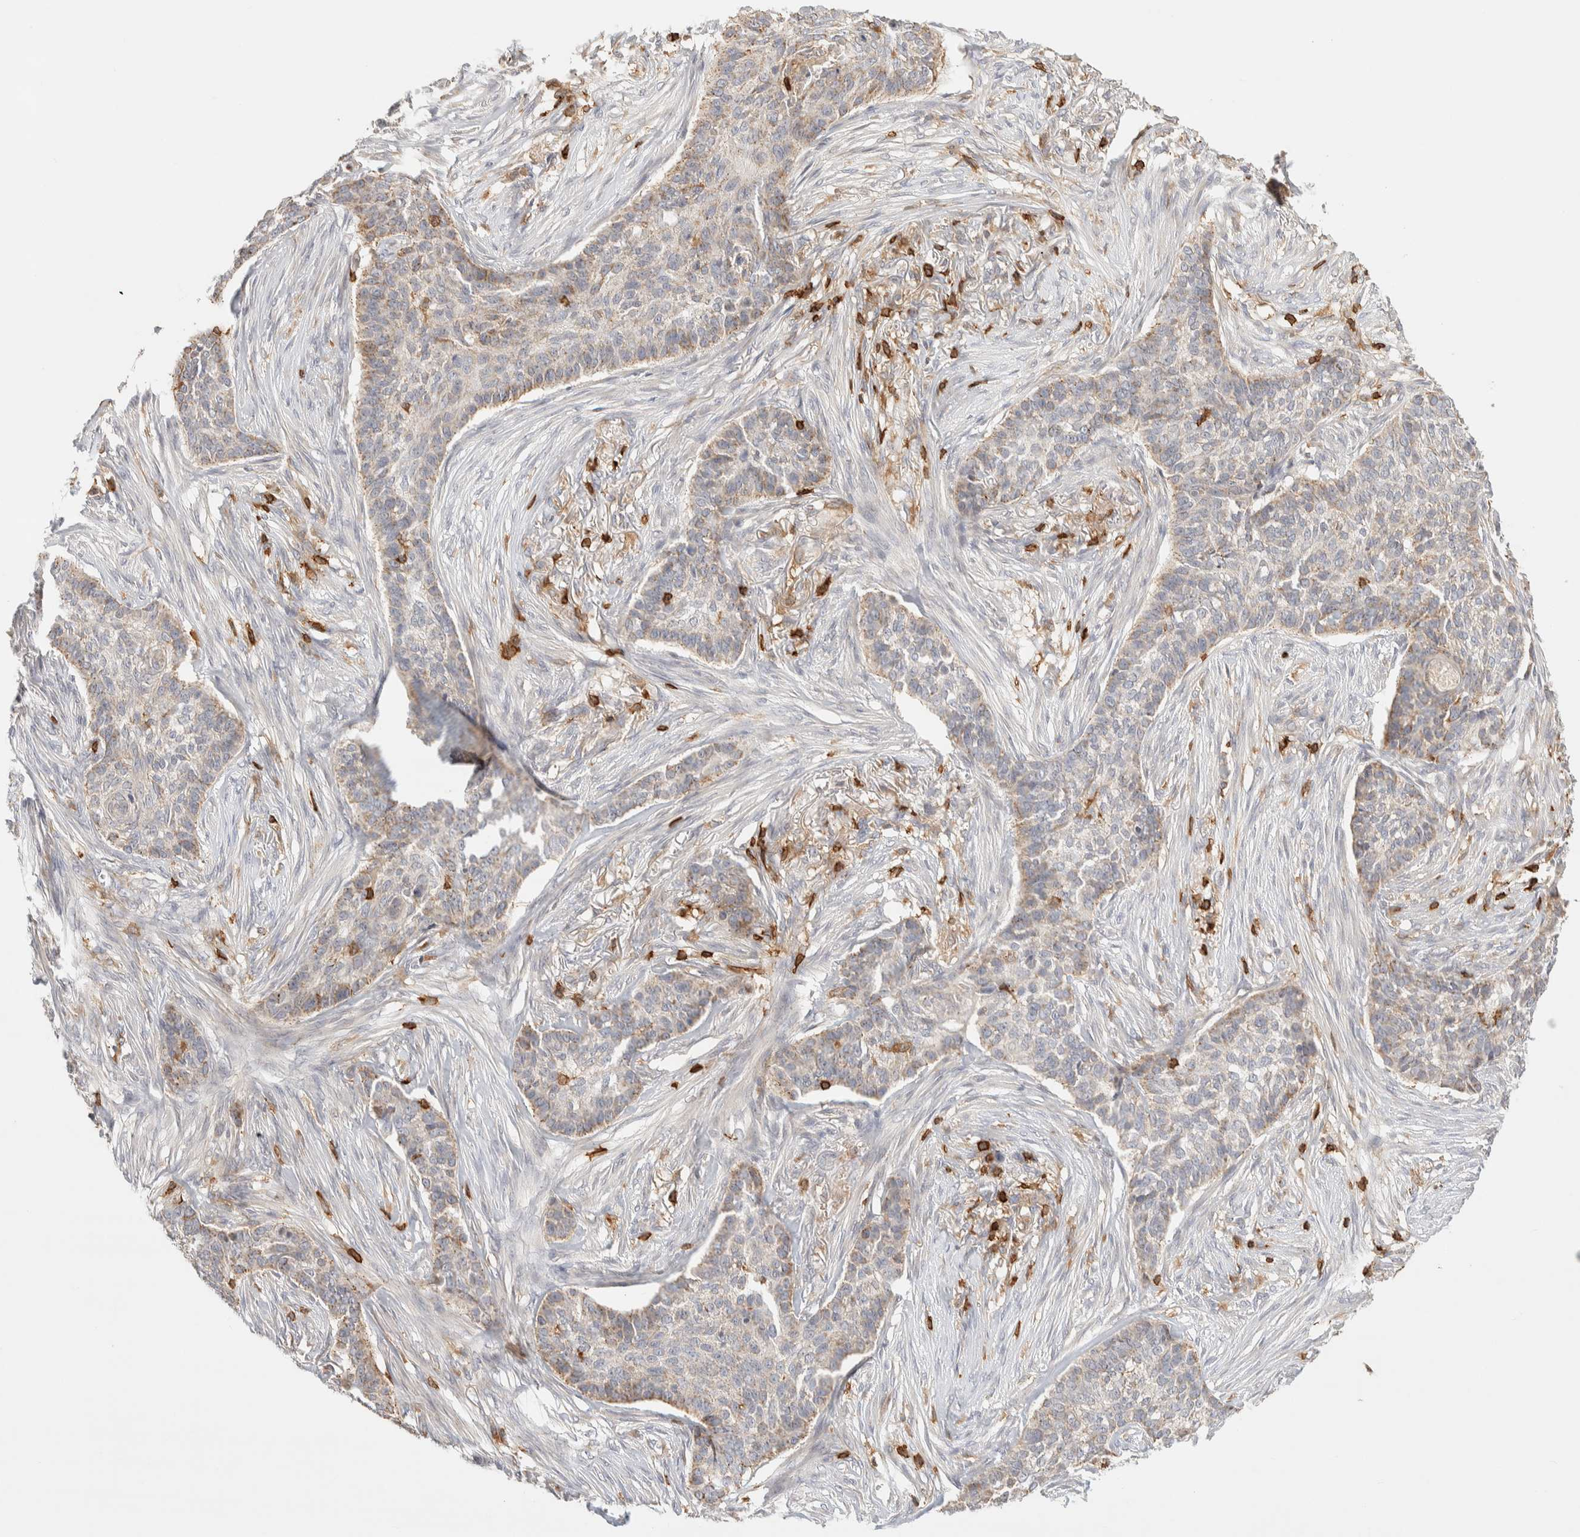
{"staining": {"intensity": "weak", "quantity": "25%-75%", "location": "cytoplasmic/membranous"}, "tissue": "skin cancer", "cell_type": "Tumor cells", "image_type": "cancer", "snomed": [{"axis": "morphology", "description": "Basal cell carcinoma"}, {"axis": "topography", "description": "Skin"}], "caption": "The photomicrograph exhibits a brown stain indicating the presence of a protein in the cytoplasmic/membranous of tumor cells in basal cell carcinoma (skin).", "gene": "RUNDC1", "patient": {"sex": "male", "age": 85}}